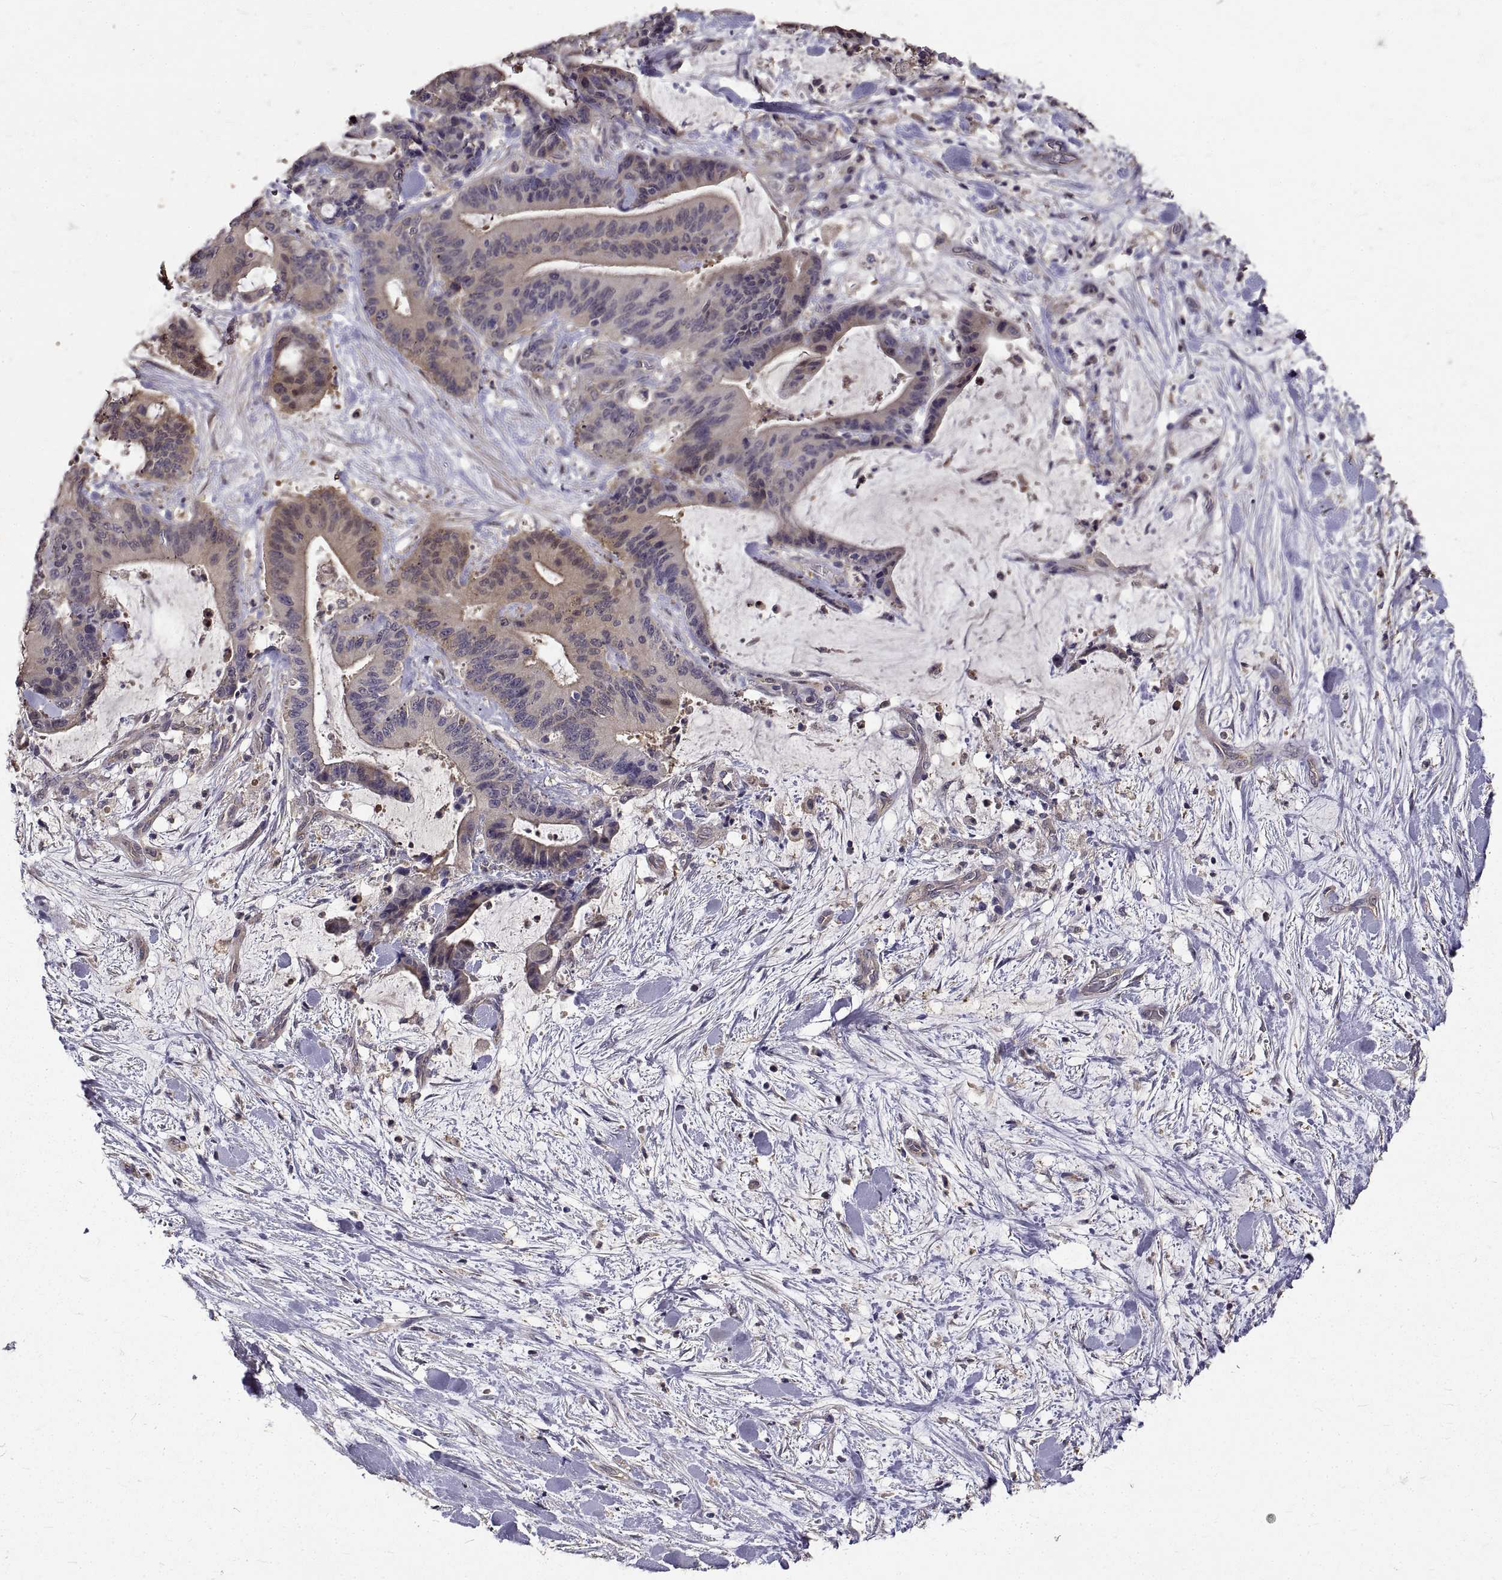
{"staining": {"intensity": "weak", "quantity": "<25%", "location": "cytoplasmic/membranous"}, "tissue": "liver cancer", "cell_type": "Tumor cells", "image_type": "cancer", "snomed": [{"axis": "morphology", "description": "Cholangiocarcinoma"}, {"axis": "topography", "description": "Liver"}], "caption": "This image is of liver cholangiocarcinoma stained with IHC to label a protein in brown with the nuclei are counter-stained blue. There is no positivity in tumor cells.", "gene": "PEA15", "patient": {"sex": "female", "age": 73}}